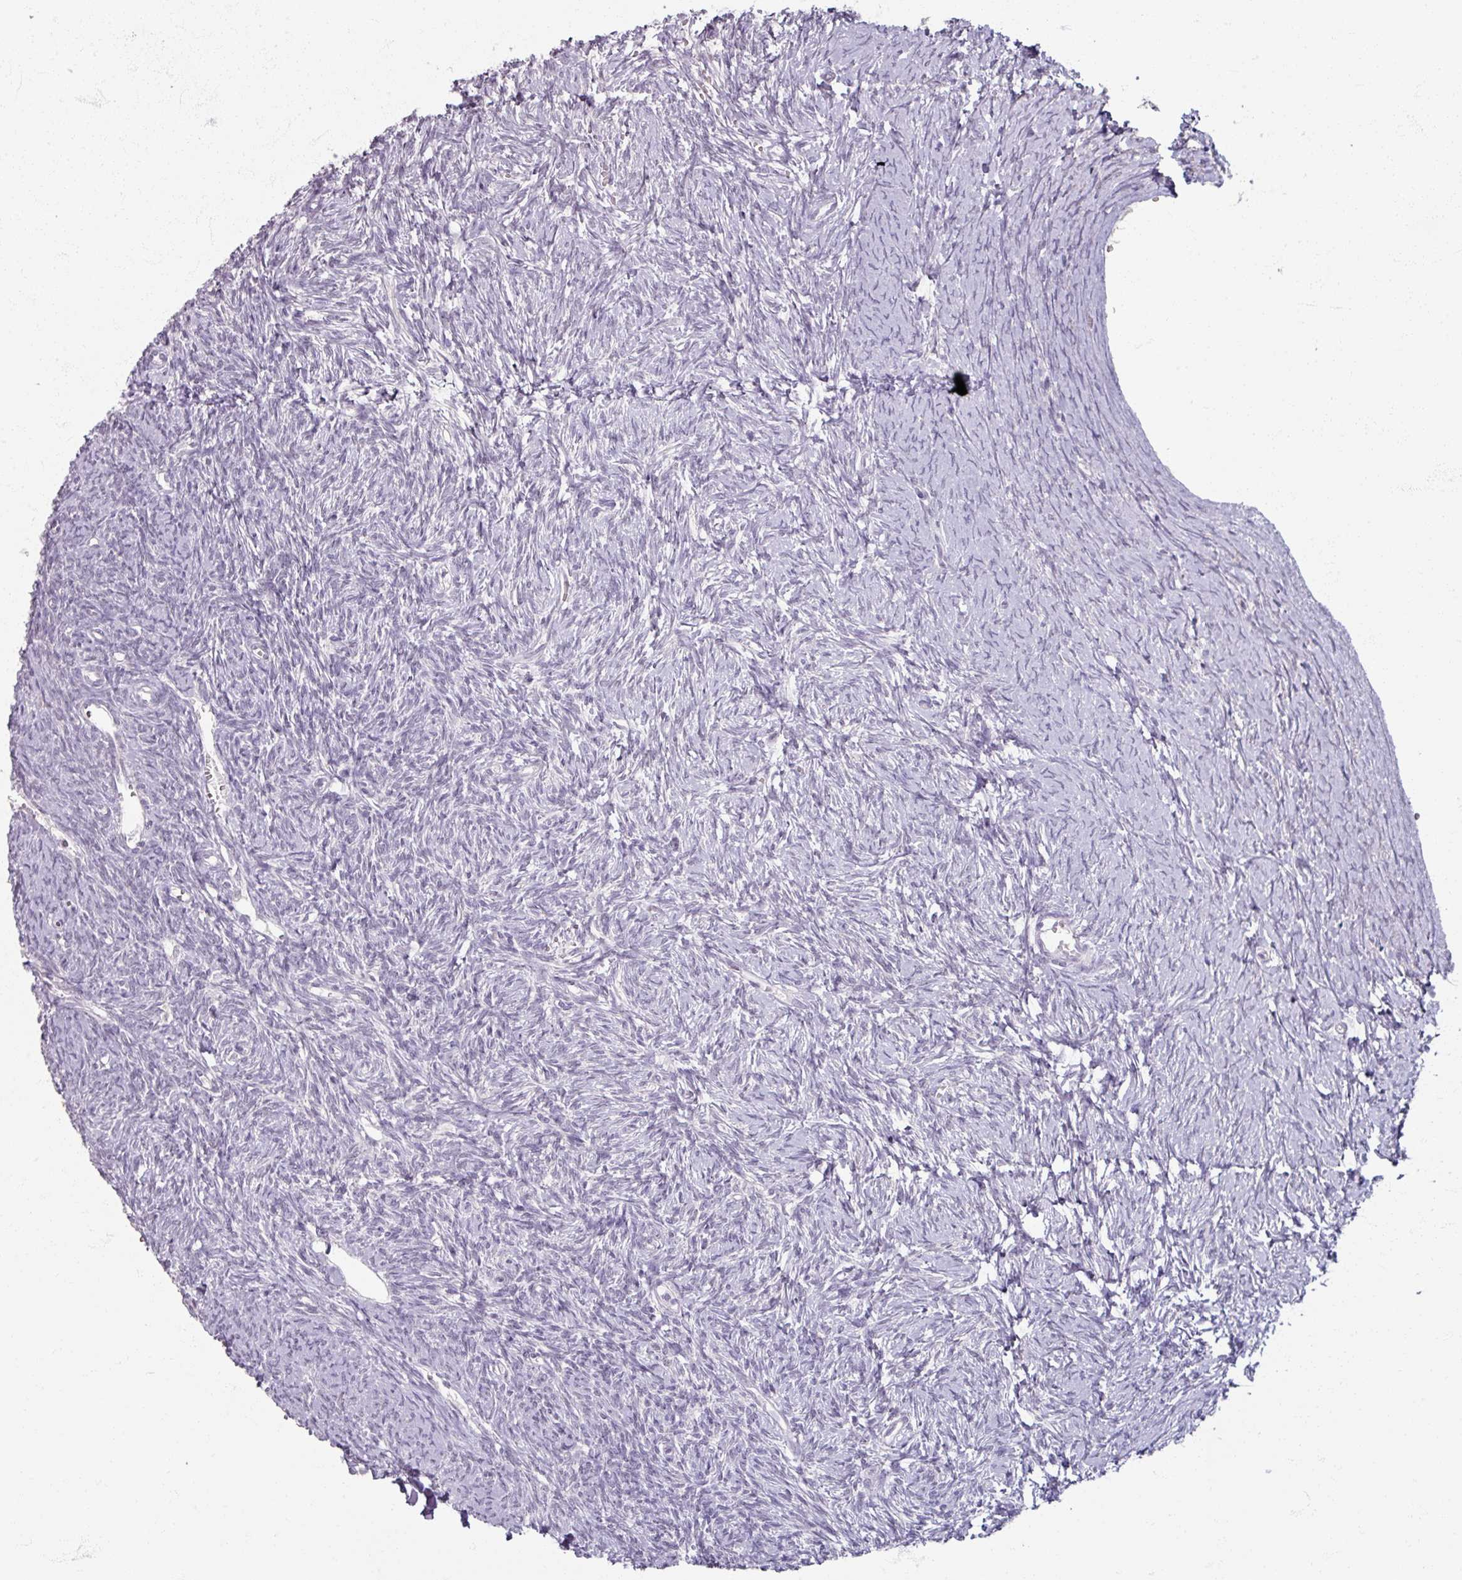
{"staining": {"intensity": "negative", "quantity": "none", "location": "none"}, "tissue": "ovary", "cell_type": "Ovarian stroma cells", "image_type": "normal", "snomed": [{"axis": "morphology", "description": "Normal tissue, NOS"}, {"axis": "topography", "description": "Ovary"}], "caption": "Ovary stained for a protein using immunohistochemistry demonstrates no positivity ovarian stroma cells.", "gene": "SOX11", "patient": {"sex": "female", "age": 39}}